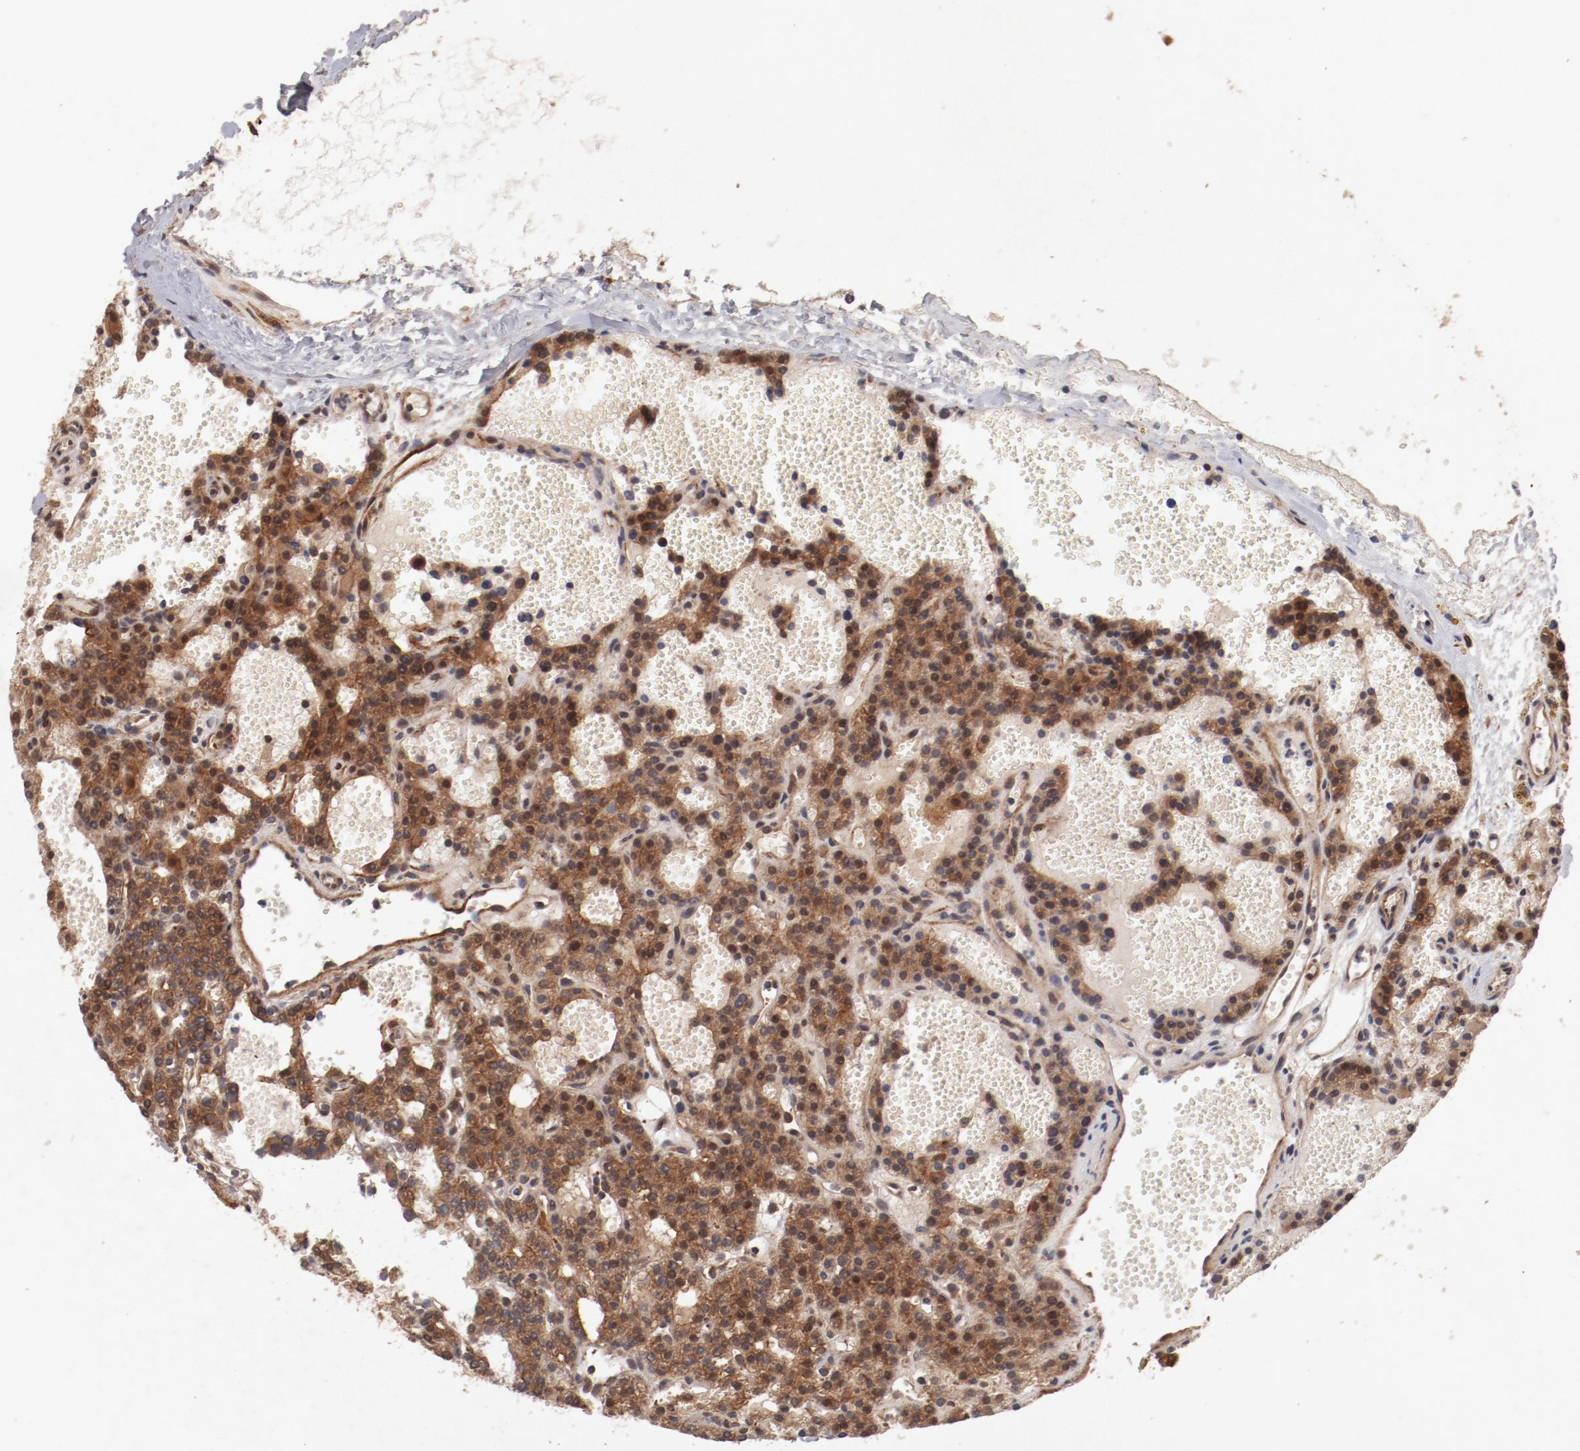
{"staining": {"intensity": "moderate", "quantity": ">75%", "location": "cytoplasmic/membranous,nuclear"}, "tissue": "parathyroid gland", "cell_type": "Glandular cells", "image_type": "normal", "snomed": [{"axis": "morphology", "description": "Normal tissue, NOS"}, {"axis": "topography", "description": "Parathyroid gland"}], "caption": "Parathyroid gland stained with DAB IHC demonstrates medium levels of moderate cytoplasmic/membranous,nuclear expression in about >75% of glandular cells.", "gene": "GUF1", "patient": {"sex": "male", "age": 25}}